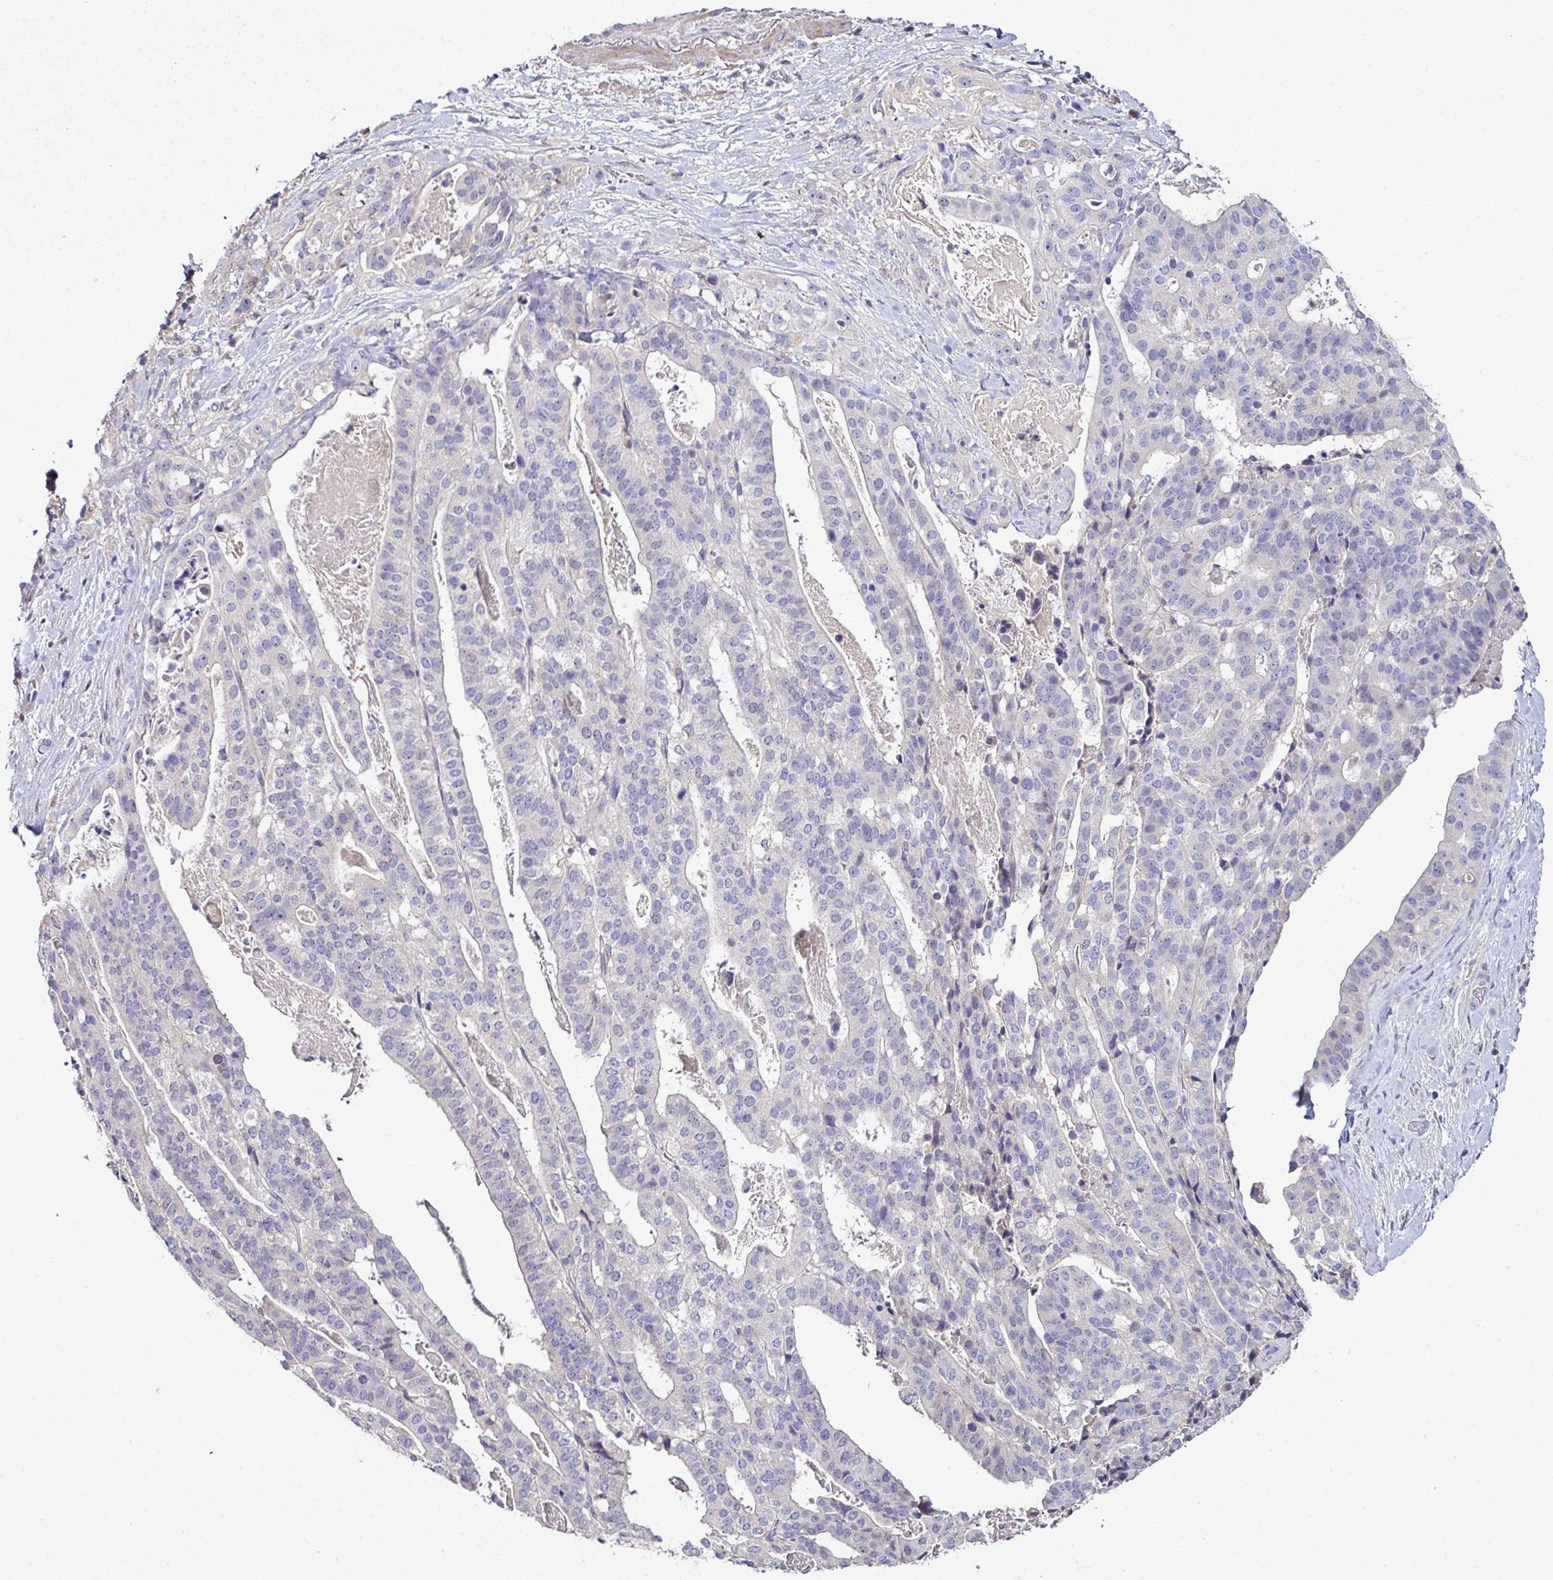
{"staining": {"intensity": "negative", "quantity": "none", "location": "none"}, "tissue": "stomach cancer", "cell_type": "Tumor cells", "image_type": "cancer", "snomed": [{"axis": "morphology", "description": "Adenocarcinoma, NOS"}, {"axis": "topography", "description": "Stomach"}], "caption": "This micrograph is of stomach cancer stained with immunohistochemistry (IHC) to label a protein in brown with the nuclei are counter-stained blue. There is no expression in tumor cells.", "gene": "AEBP2", "patient": {"sex": "male", "age": 48}}